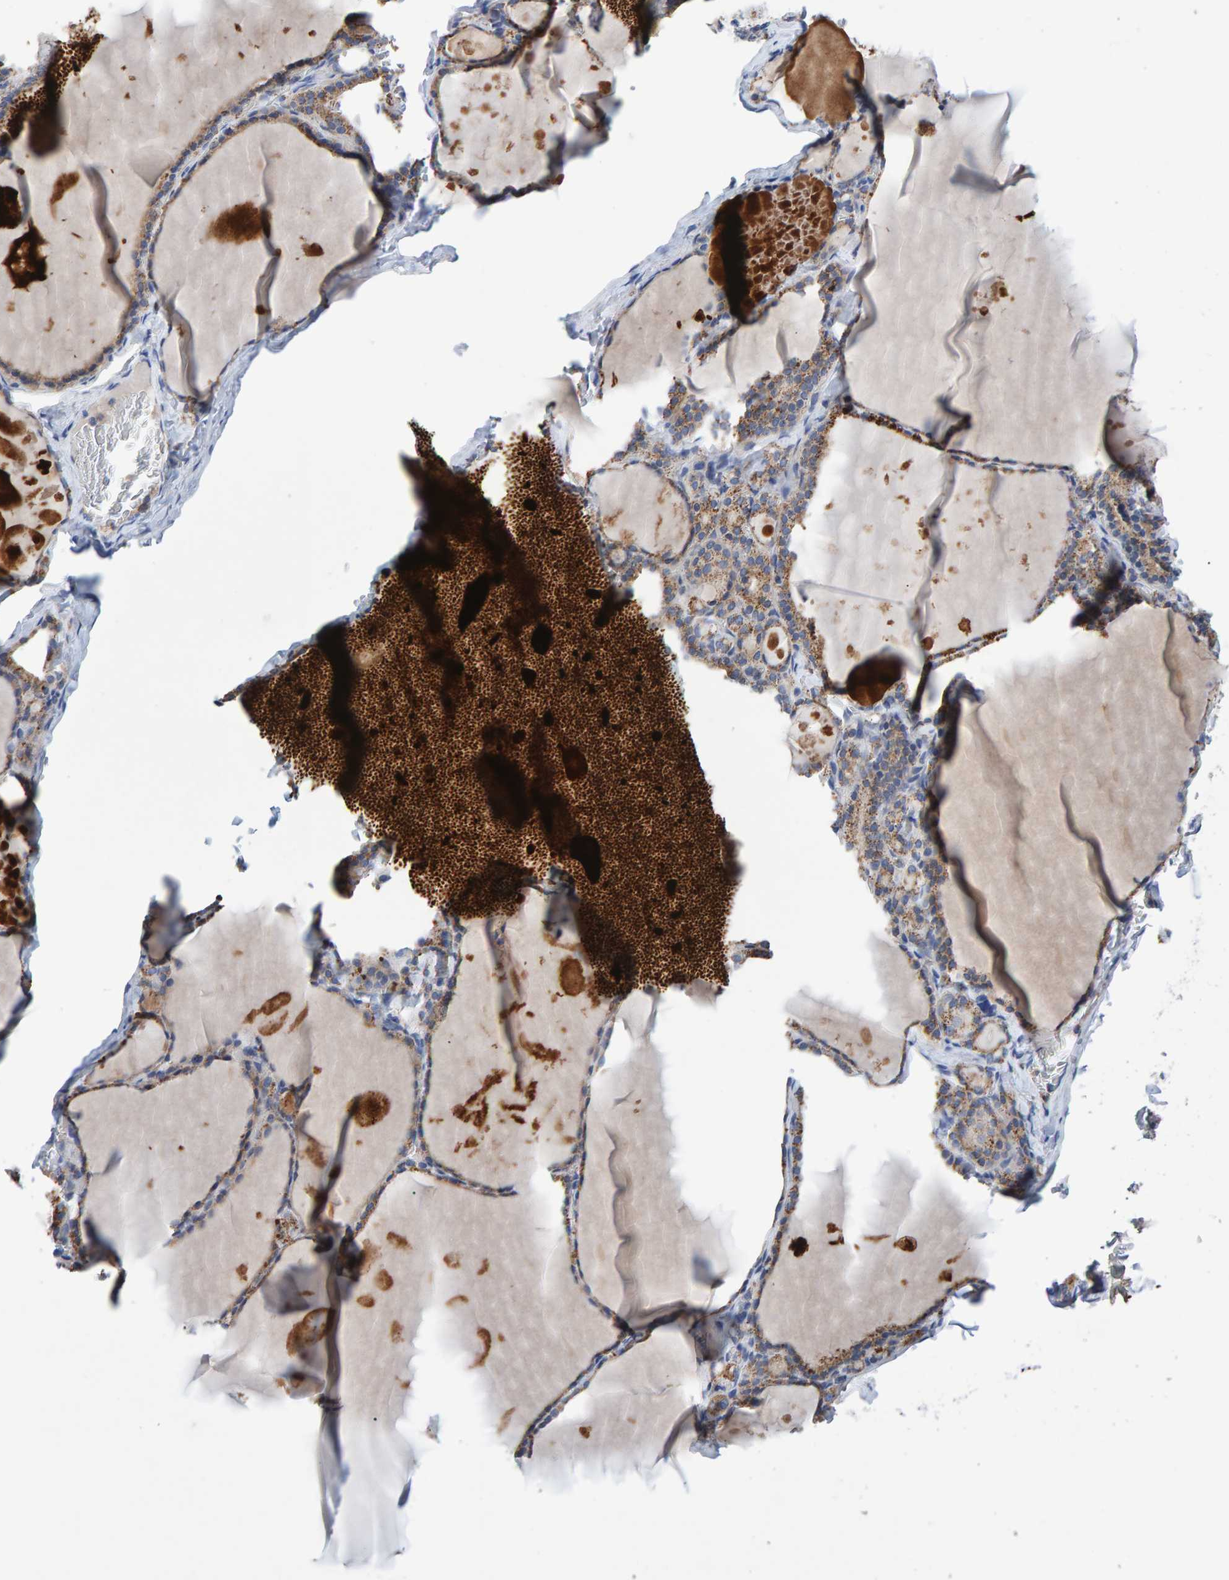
{"staining": {"intensity": "weak", "quantity": "25%-75%", "location": "cytoplasmic/membranous"}, "tissue": "thyroid gland", "cell_type": "Glandular cells", "image_type": "normal", "snomed": [{"axis": "morphology", "description": "Normal tissue, NOS"}, {"axis": "topography", "description": "Thyroid gland"}], "caption": "Protein expression analysis of benign thyroid gland displays weak cytoplasmic/membranous expression in approximately 25%-75% of glandular cells.", "gene": "EFR3A", "patient": {"sex": "male", "age": 56}}